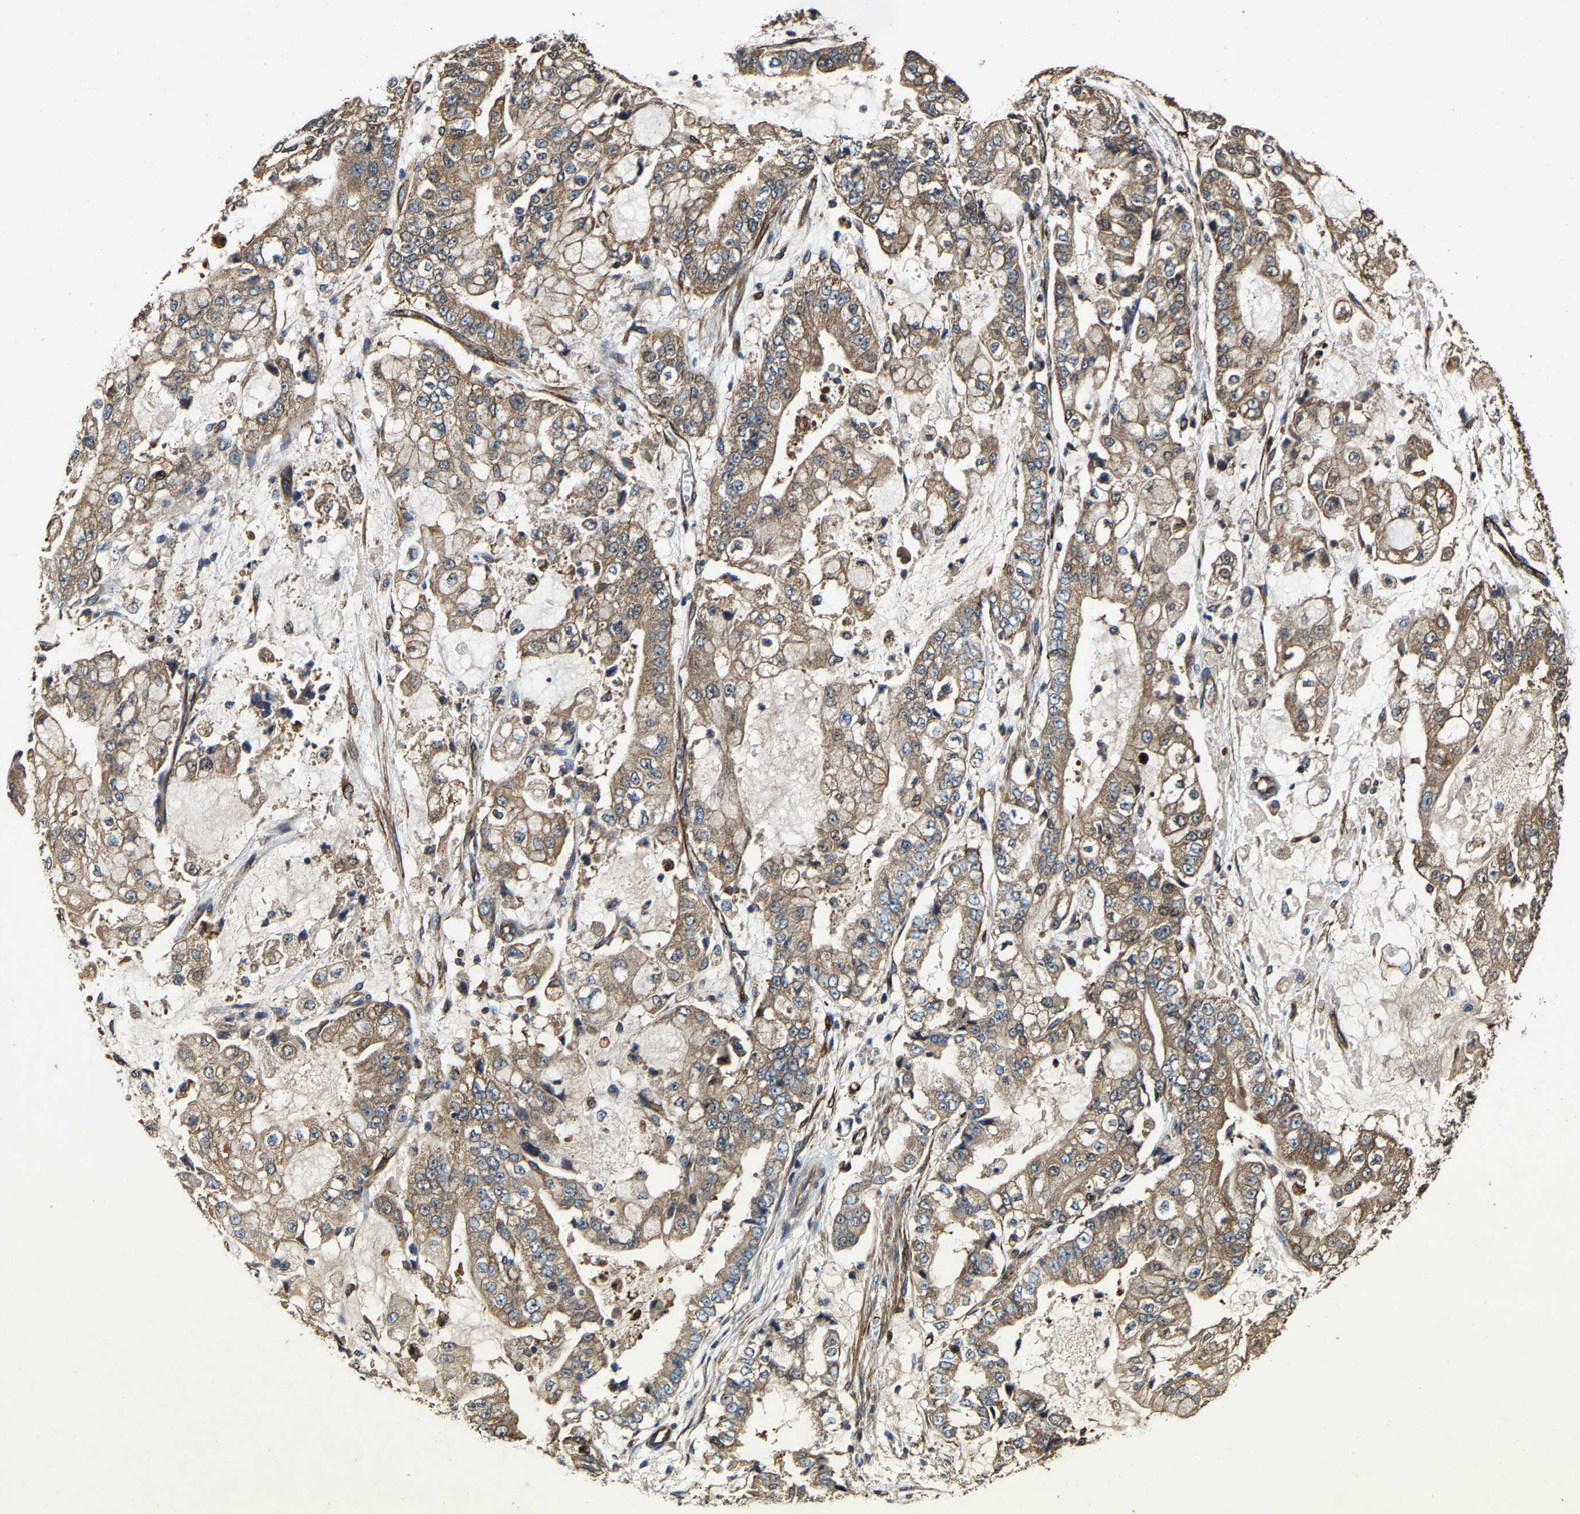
{"staining": {"intensity": "moderate", "quantity": ">75%", "location": "cytoplasmic/membranous"}, "tissue": "stomach cancer", "cell_type": "Tumor cells", "image_type": "cancer", "snomed": [{"axis": "morphology", "description": "Adenocarcinoma, NOS"}, {"axis": "topography", "description": "Stomach"}], "caption": "Stomach cancer was stained to show a protein in brown. There is medium levels of moderate cytoplasmic/membranous expression in about >75% of tumor cells.", "gene": "GFRA3", "patient": {"sex": "male", "age": 76}}